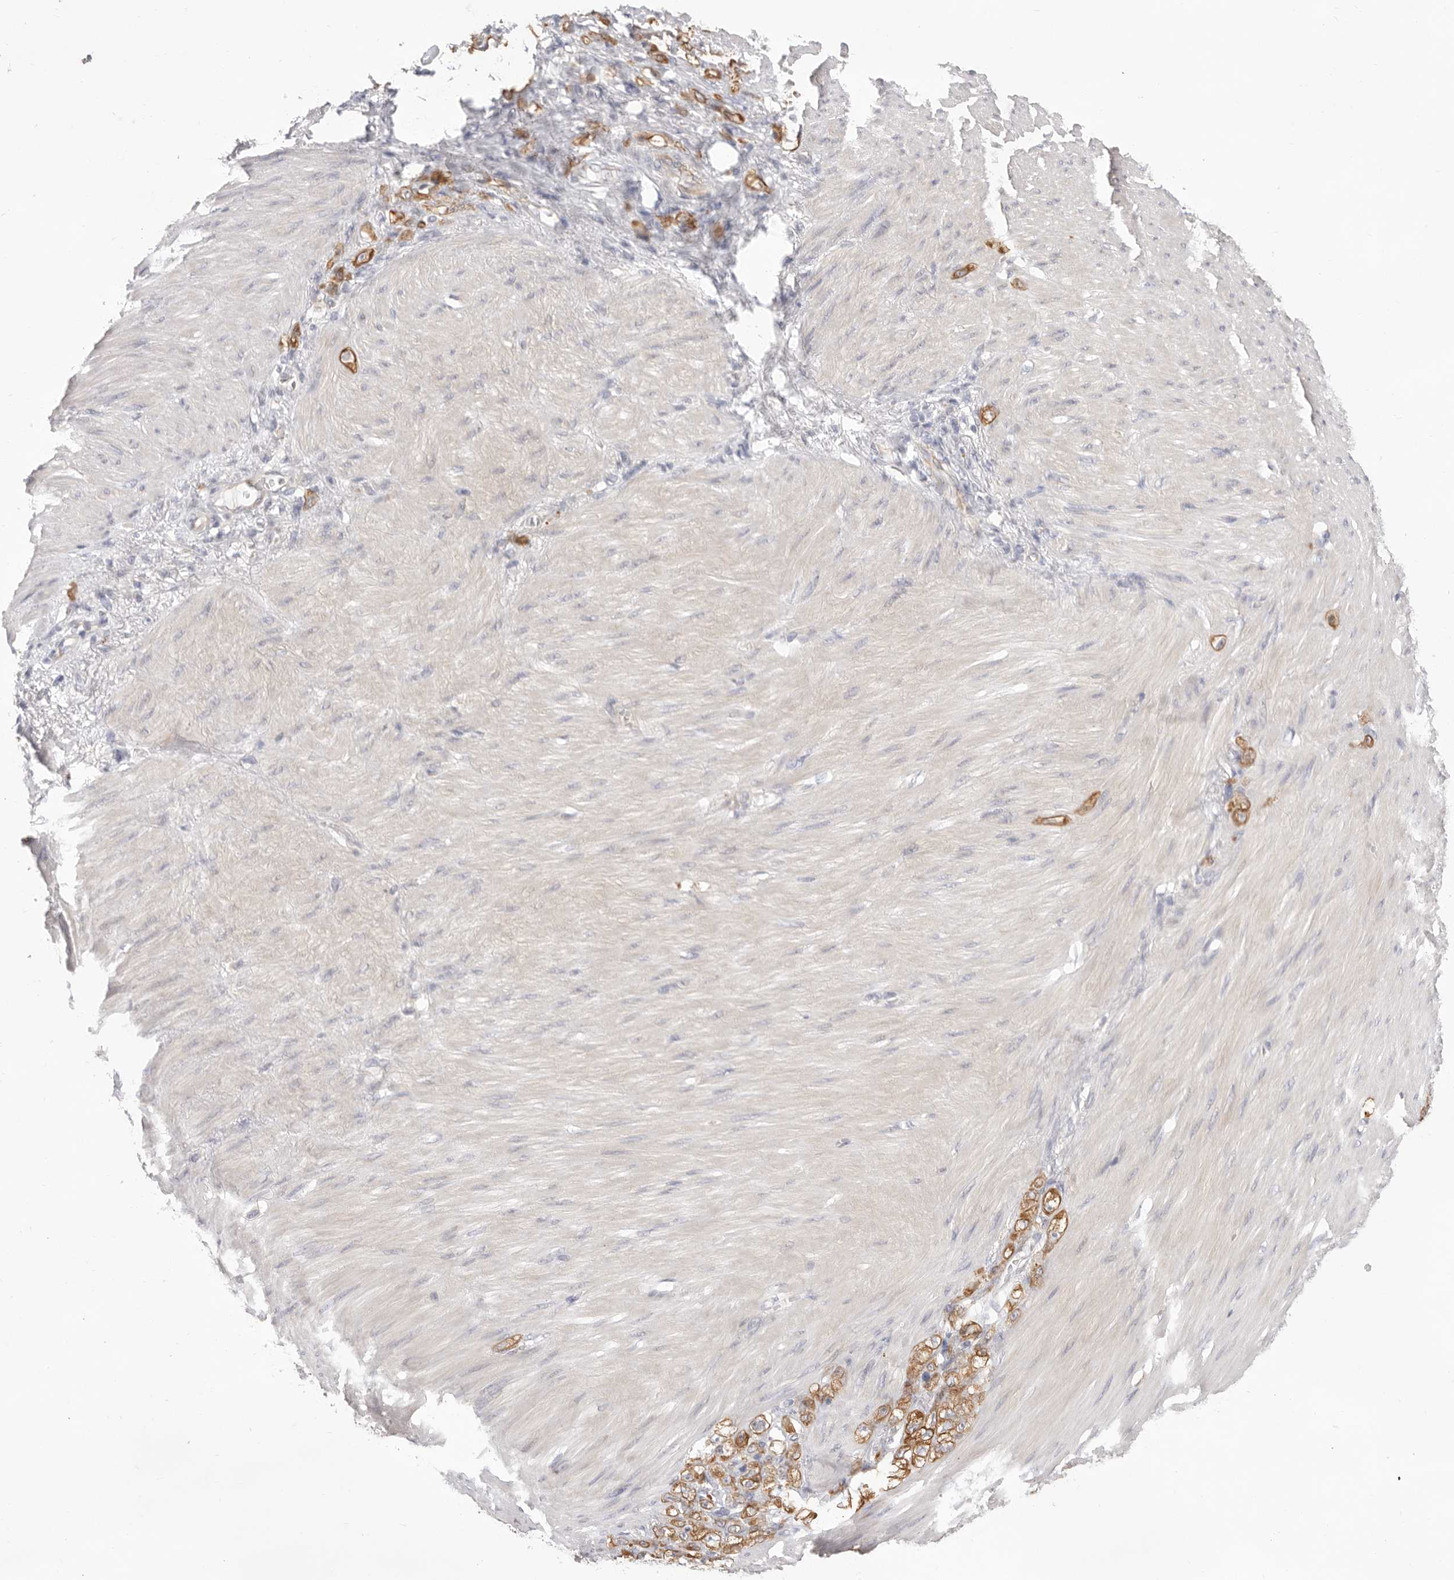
{"staining": {"intensity": "moderate", "quantity": ">75%", "location": "cytoplasmic/membranous"}, "tissue": "stomach cancer", "cell_type": "Tumor cells", "image_type": "cancer", "snomed": [{"axis": "morphology", "description": "Normal tissue, NOS"}, {"axis": "morphology", "description": "Adenocarcinoma, NOS"}, {"axis": "topography", "description": "Stomach"}], "caption": "This photomicrograph shows adenocarcinoma (stomach) stained with immunohistochemistry to label a protein in brown. The cytoplasmic/membranous of tumor cells show moderate positivity for the protein. Nuclei are counter-stained blue.", "gene": "USH1C", "patient": {"sex": "male", "age": 82}}